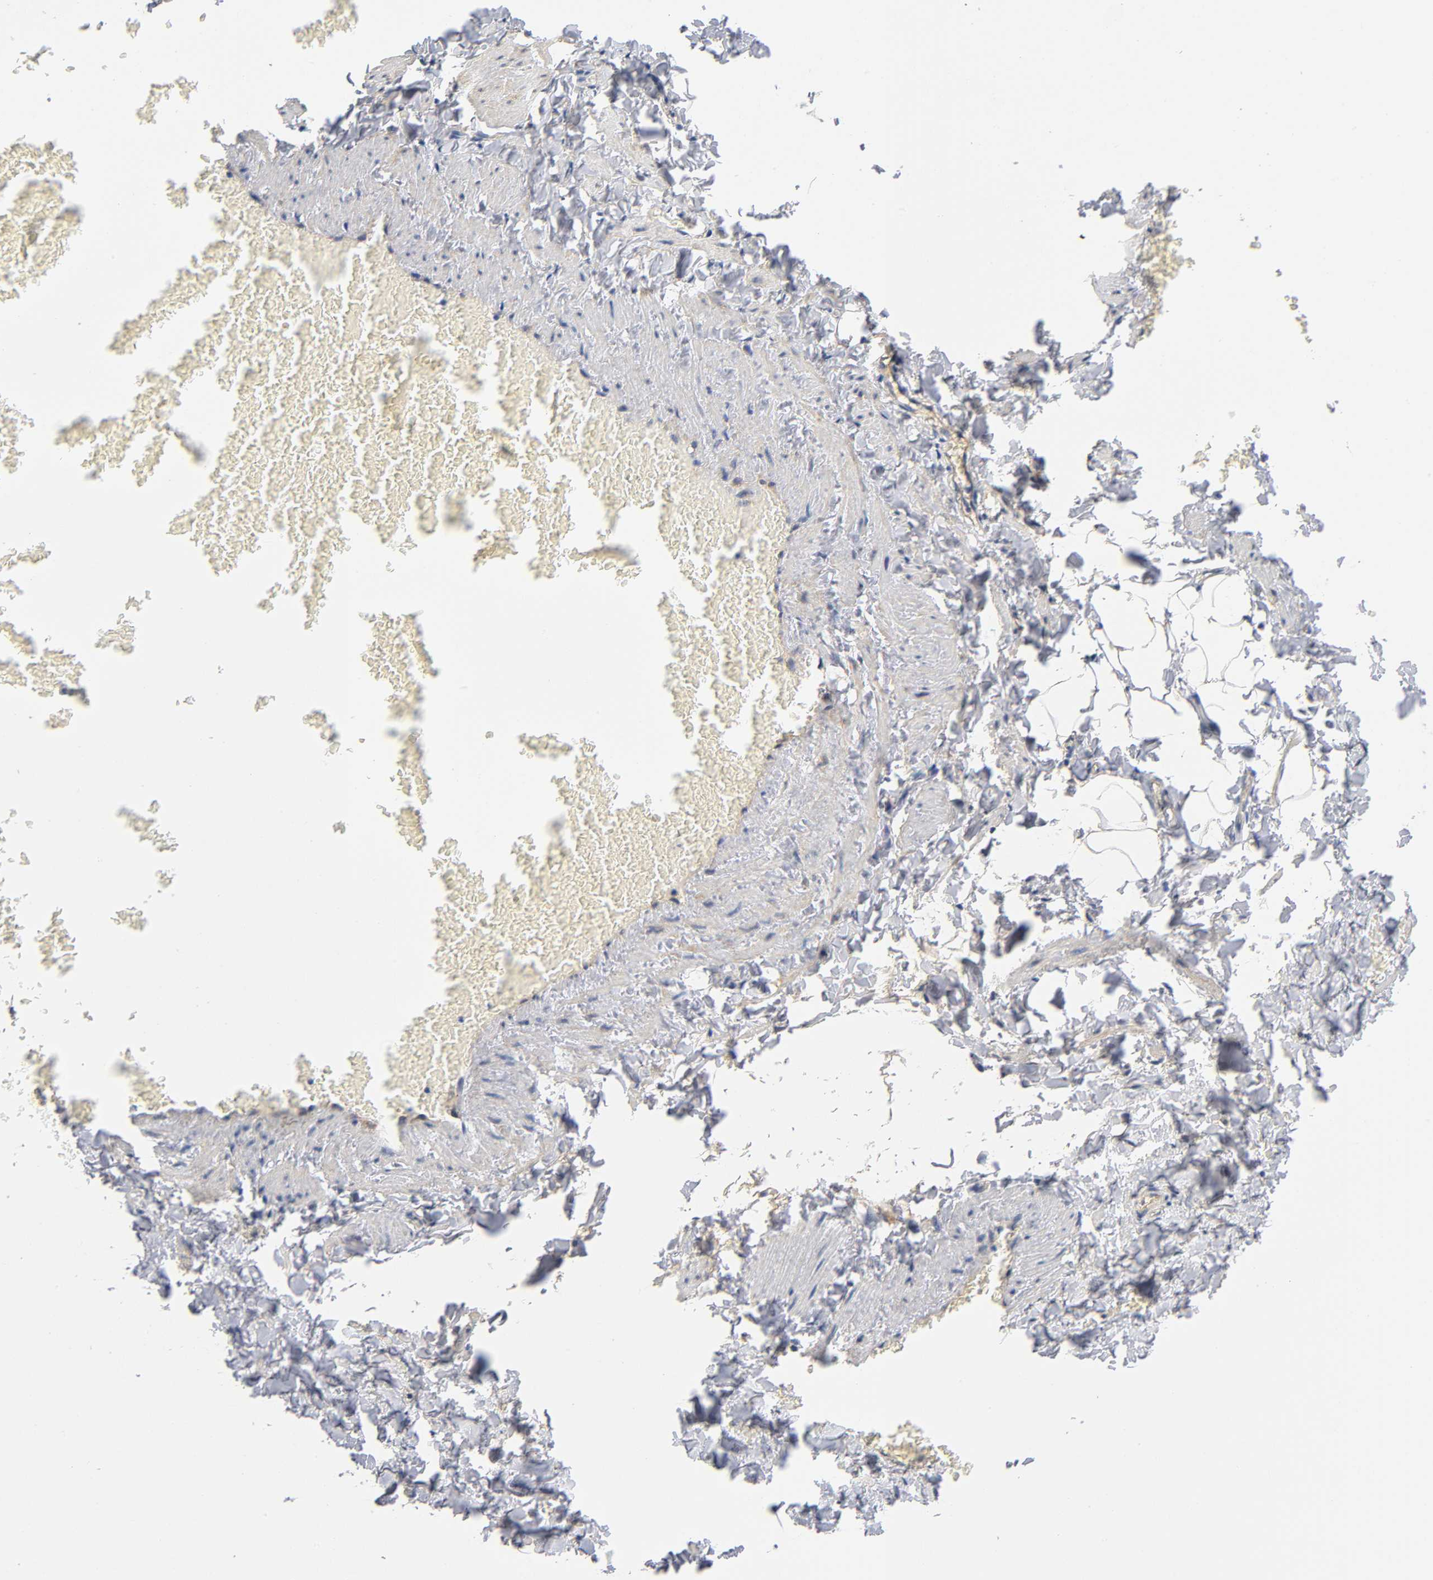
{"staining": {"intensity": "negative", "quantity": "none", "location": "none"}, "tissue": "adipose tissue", "cell_type": "Adipocytes", "image_type": "normal", "snomed": [{"axis": "morphology", "description": "Normal tissue, NOS"}, {"axis": "topography", "description": "Vascular tissue"}], "caption": "Immunohistochemistry of normal human adipose tissue exhibits no staining in adipocytes. (Stains: DAB (3,3'-diaminobenzidine) immunohistochemistry with hematoxylin counter stain, Microscopy: brightfield microscopy at high magnification).", "gene": "TNC", "patient": {"sex": "male", "age": 41}}